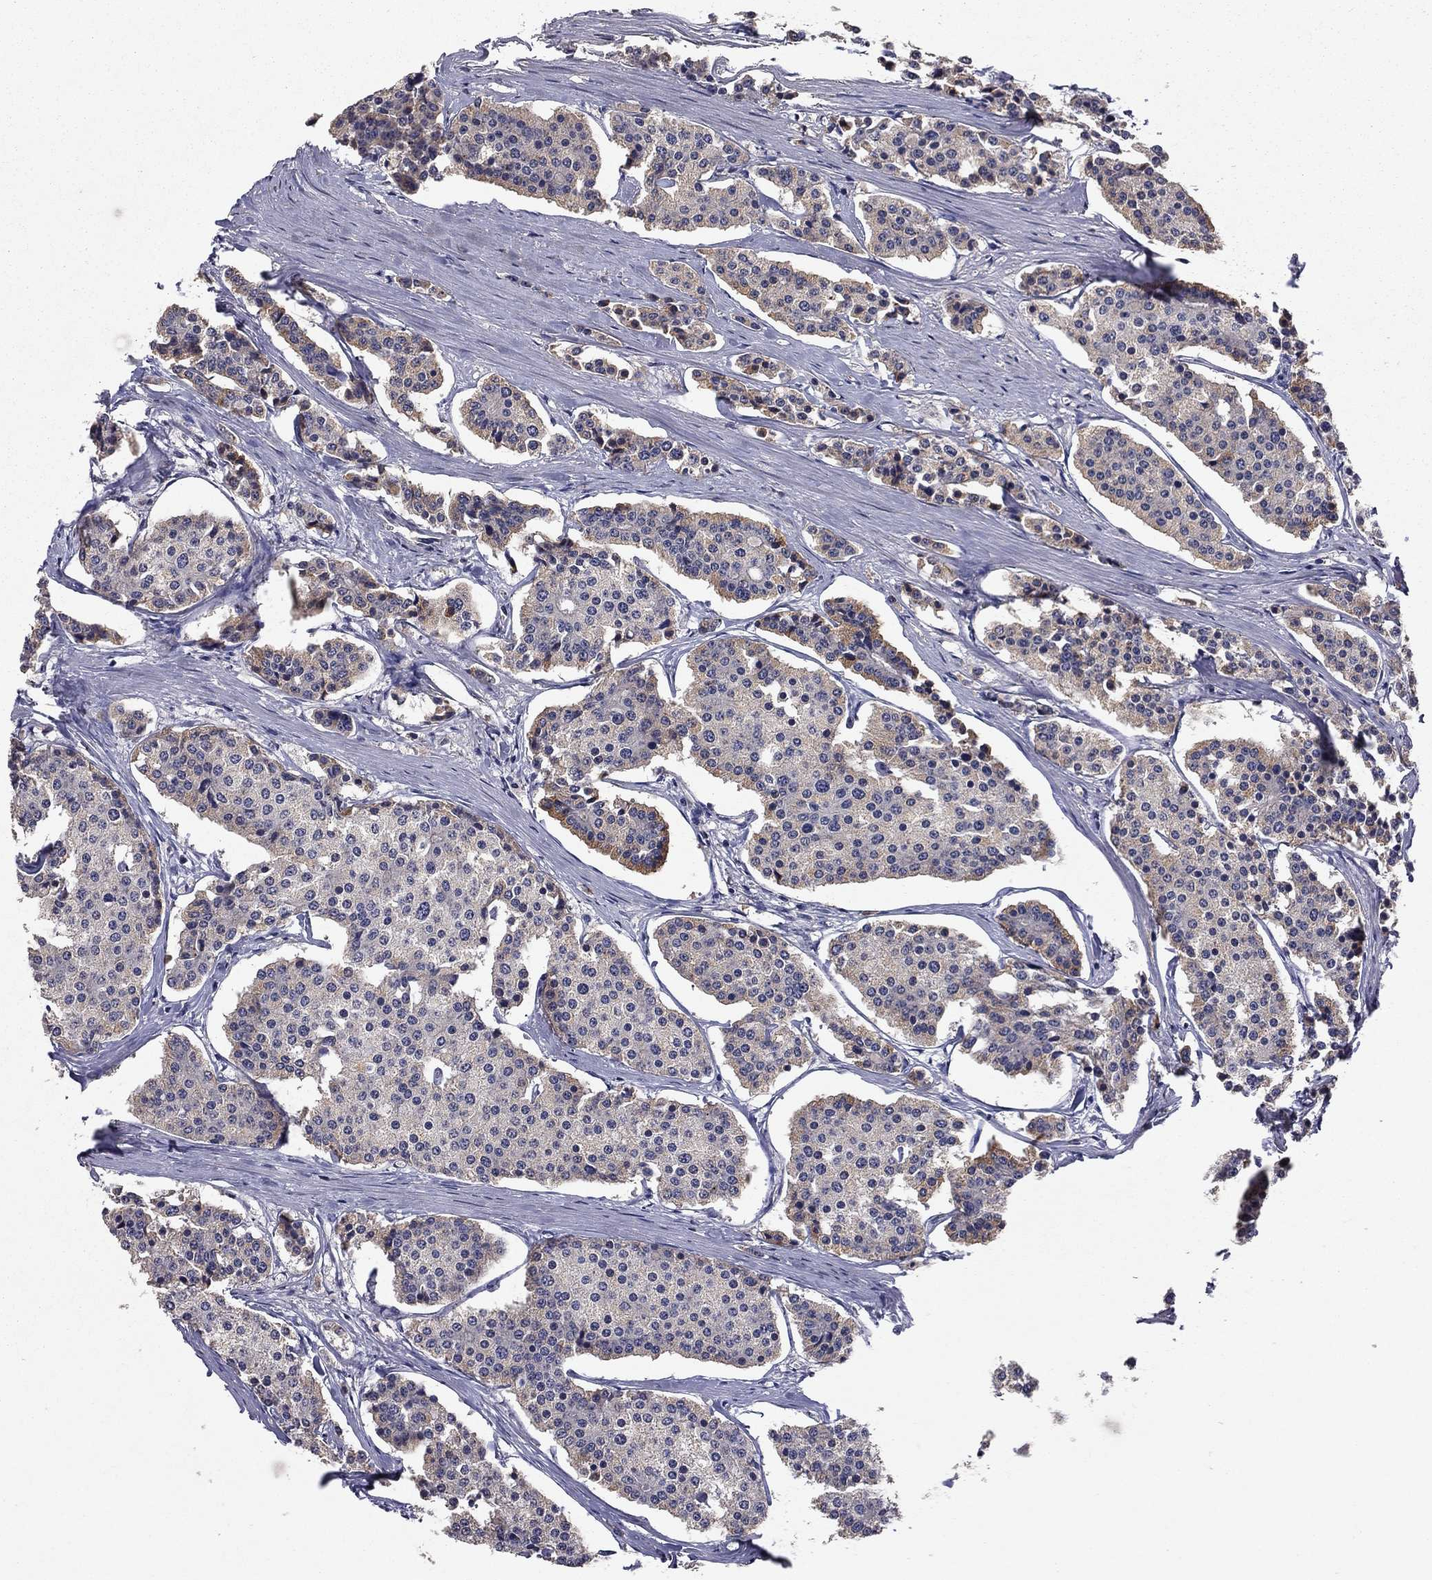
{"staining": {"intensity": "moderate", "quantity": "<25%", "location": "cytoplasmic/membranous"}, "tissue": "carcinoid", "cell_type": "Tumor cells", "image_type": "cancer", "snomed": [{"axis": "morphology", "description": "Carcinoid, malignant, NOS"}, {"axis": "topography", "description": "Small intestine"}], "caption": "Tumor cells display moderate cytoplasmic/membranous positivity in about <25% of cells in carcinoid.", "gene": "PROS1", "patient": {"sex": "female", "age": 65}}